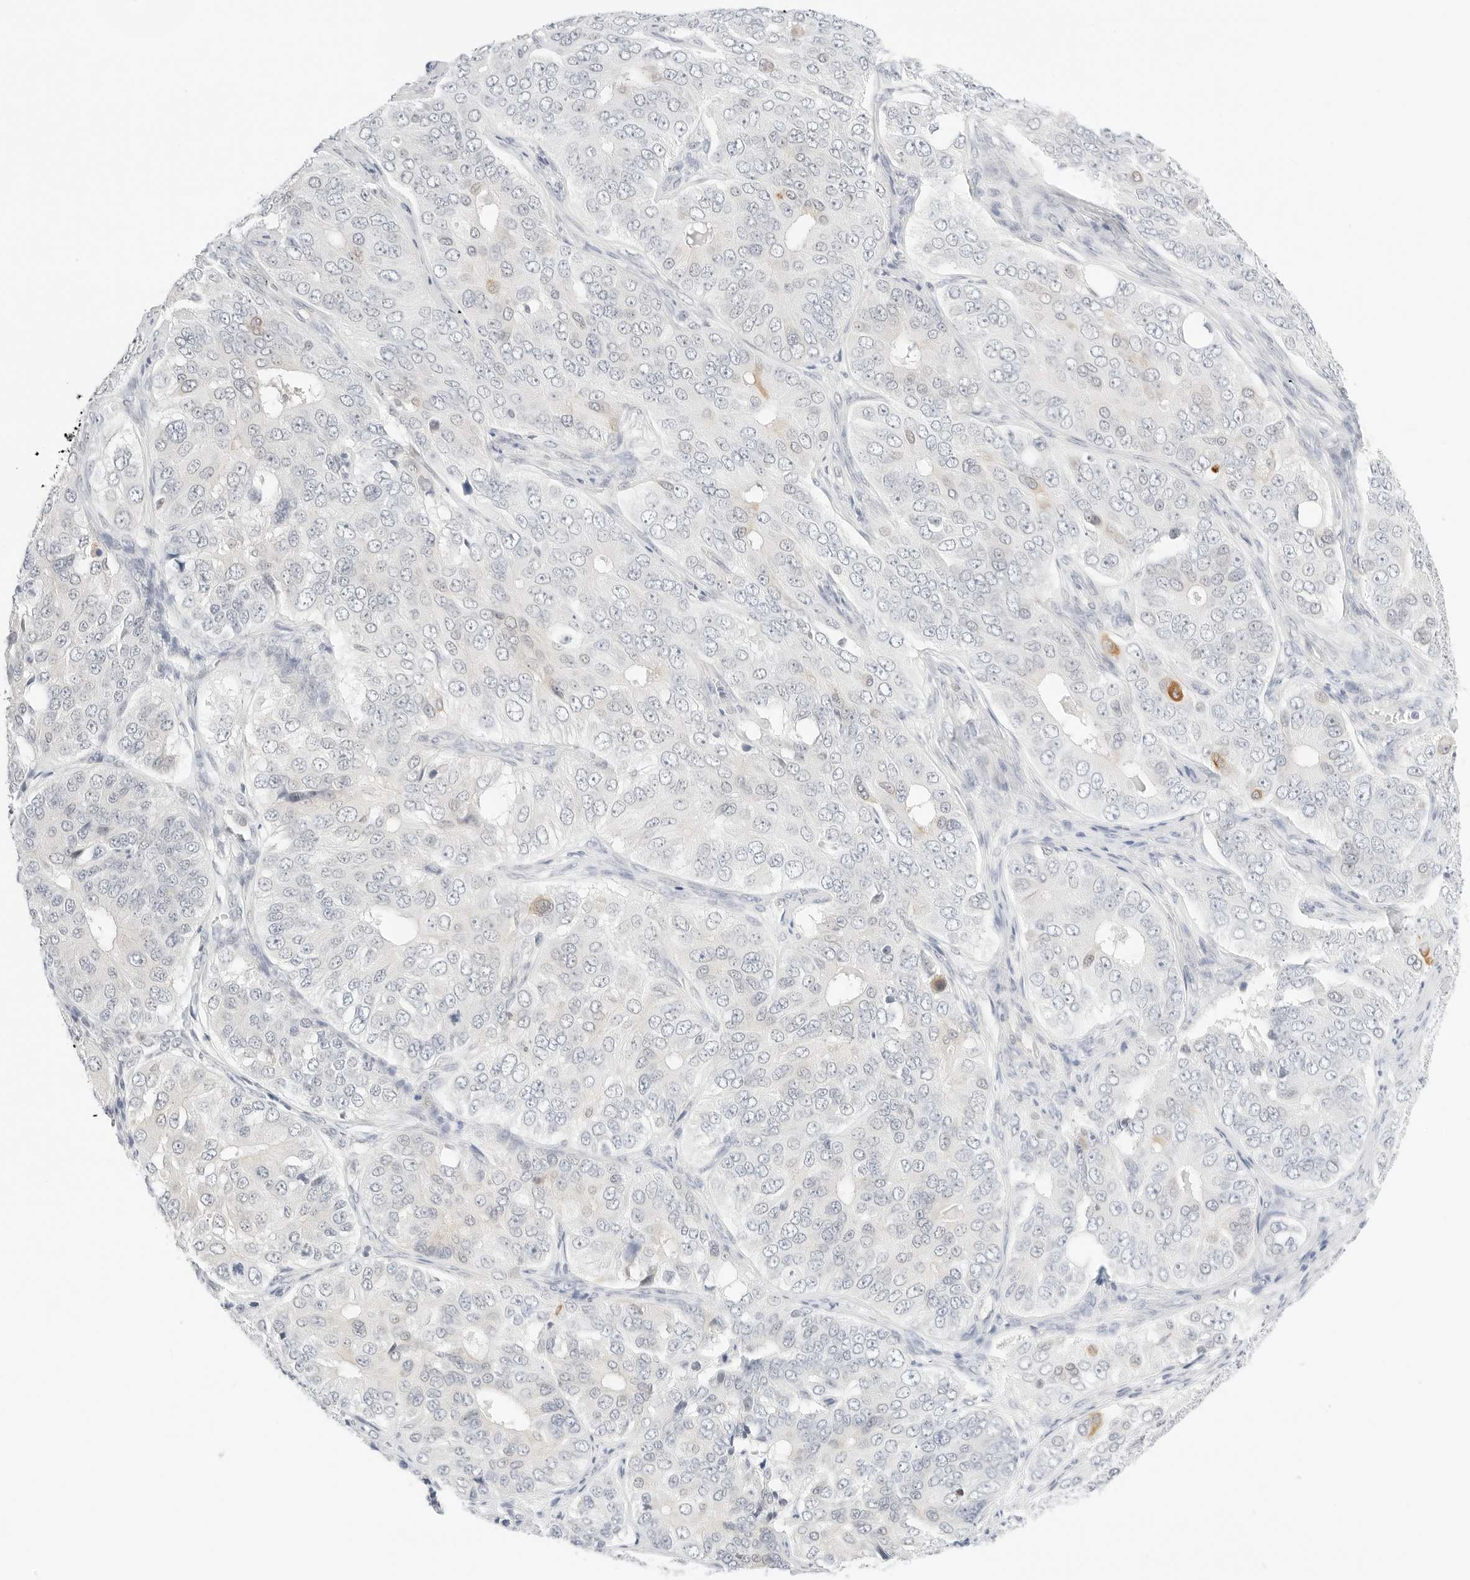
{"staining": {"intensity": "negative", "quantity": "none", "location": "none"}, "tissue": "ovarian cancer", "cell_type": "Tumor cells", "image_type": "cancer", "snomed": [{"axis": "morphology", "description": "Carcinoma, endometroid"}, {"axis": "topography", "description": "Ovary"}], "caption": "Tumor cells are negative for brown protein staining in ovarian cancer (endometroid carcinoma). Nuclei are stained in blue.", "gene": "TEKT2", "patient": {"sex": "female", "age": 51}}